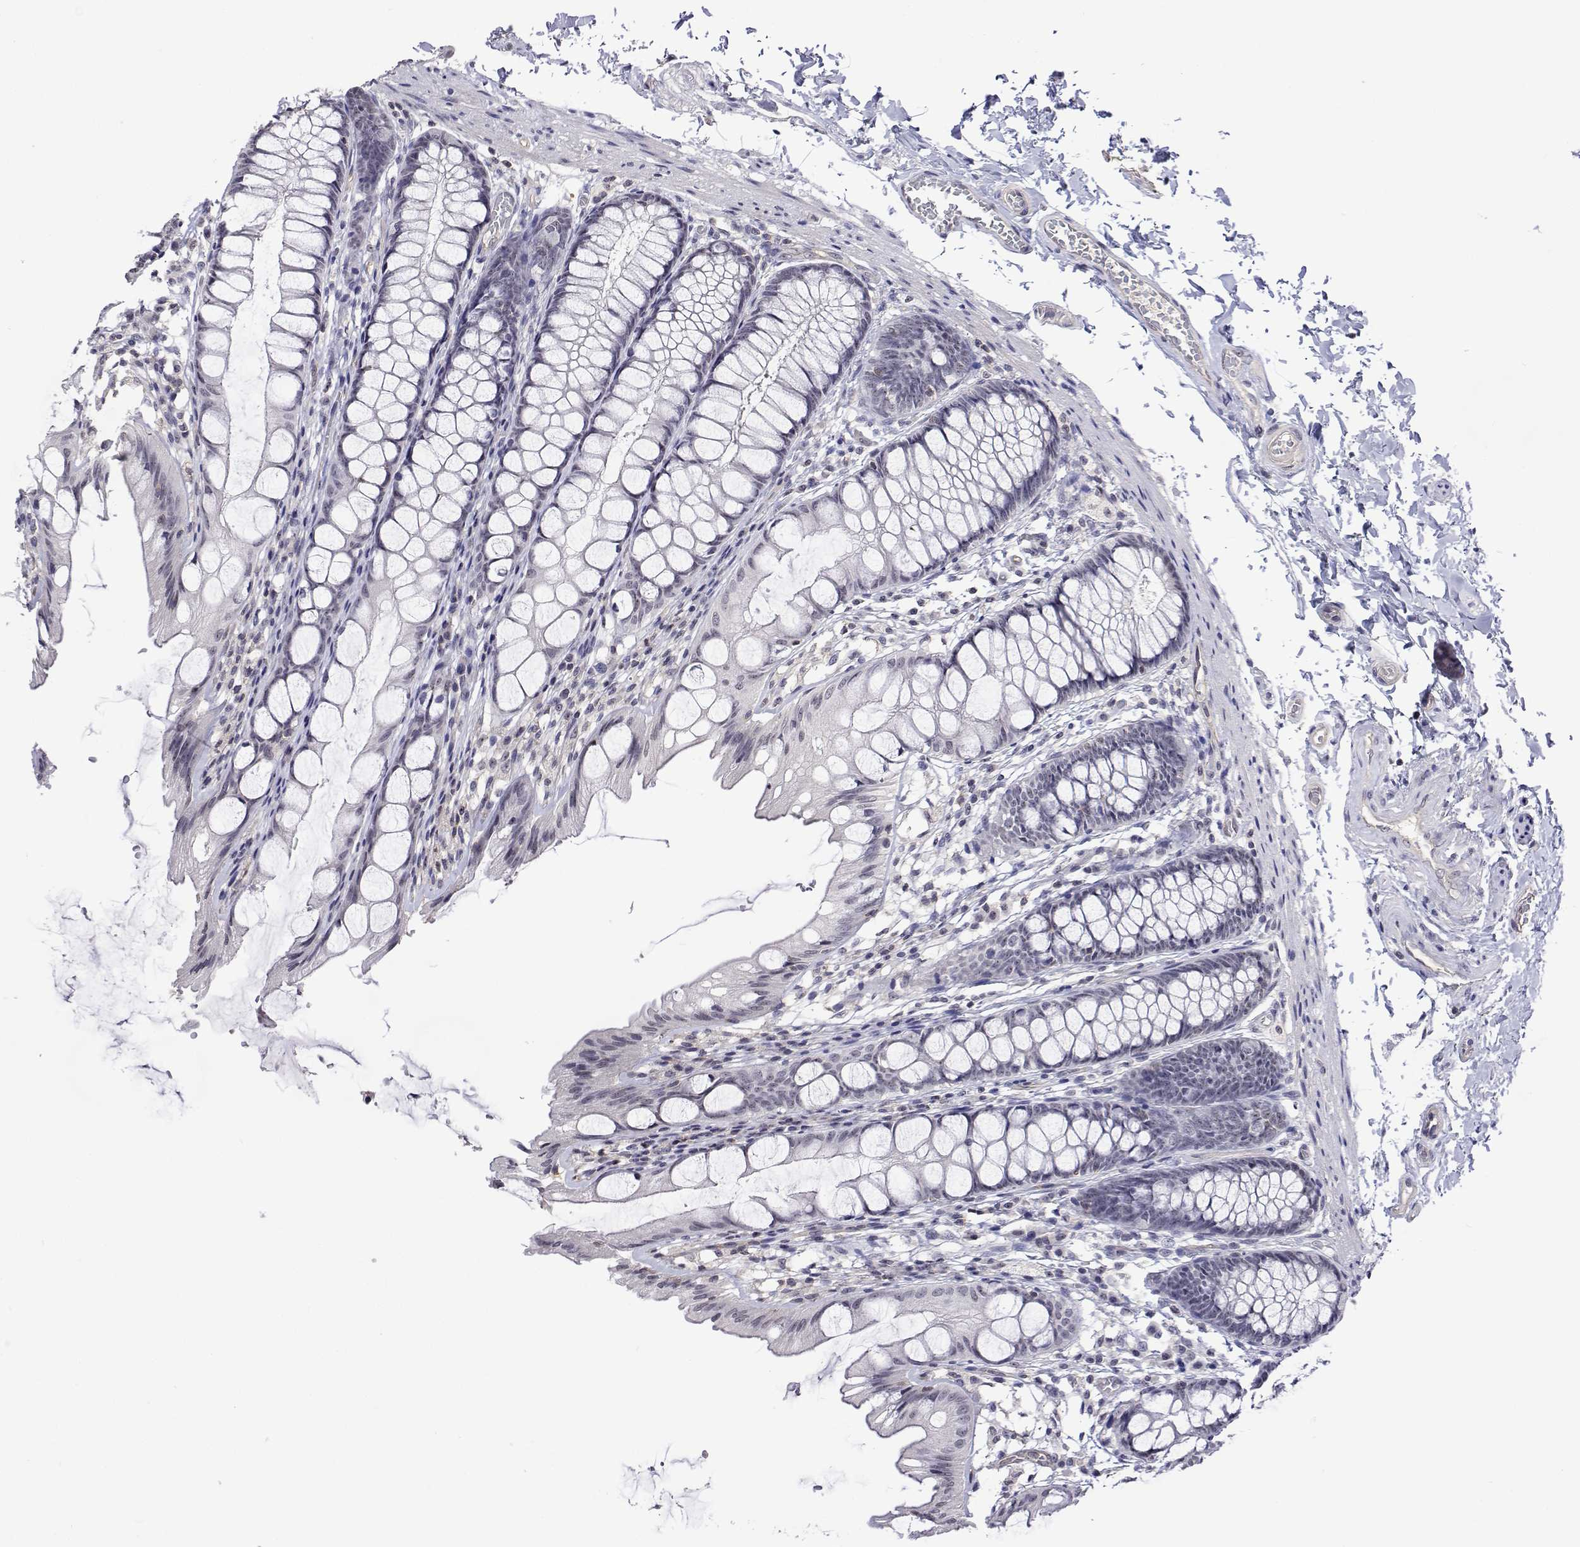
{"staining": {"intensity": "negative", "quantity": "none", "location": "none"}, "tissue": "colon", "cell_type": "Endothelial cells", "image_type": "normal", "snomed": [{"axis": "morphology", "description": "Normal tissue, NOS"}, {"axis": "topography", "description": "Colon"}], "caption": "Immunohistochemical staining of benign colon shows no significant positivity in endothelial cells. (DAB (3,3'-diaminobenzidine) IHC visualized using brightfield microscopy, high magnification).", "gene": "NHP2", "patient": {"sex": "male", "age": 47}}